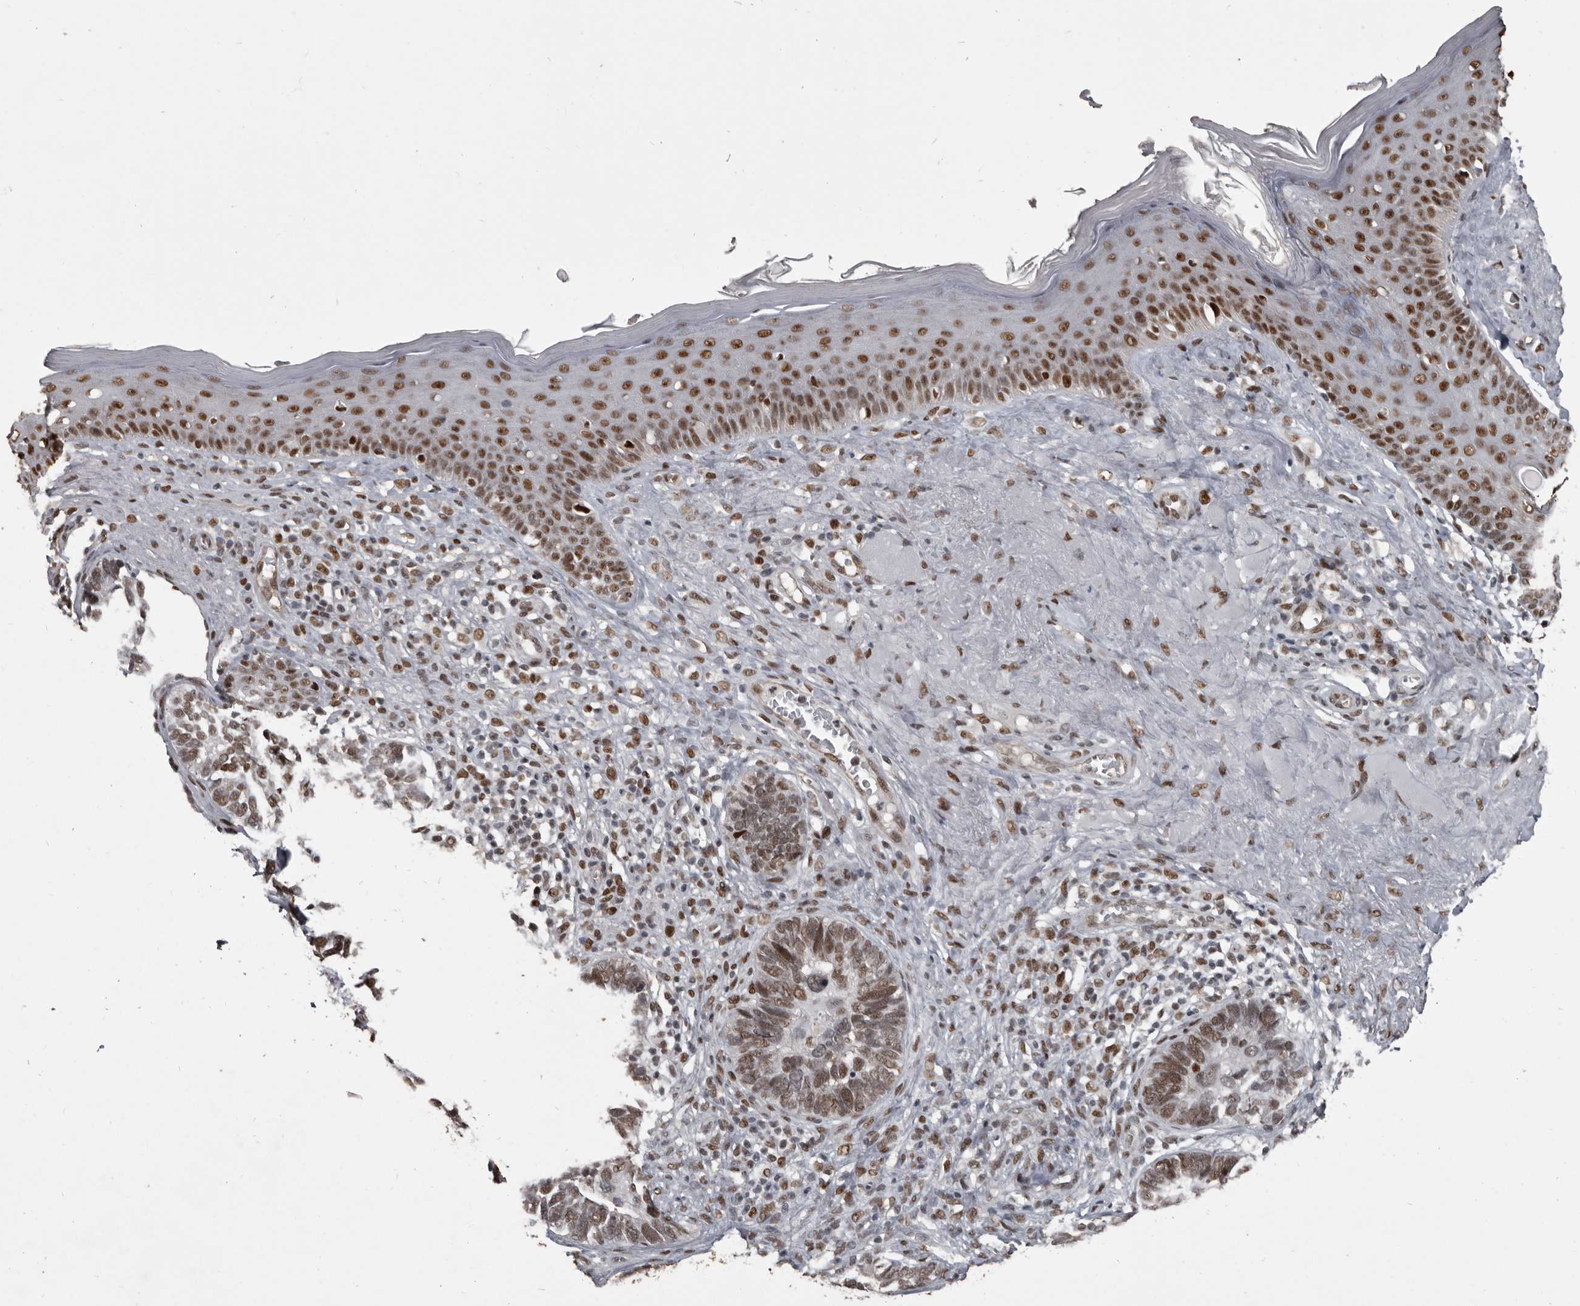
{"staining": {"intensity": "moderate", "quantity": ">75%", "location": "nuclear"}, "tissue": "skin cancer", "cell_type": "Tumor cells", "image_type": "cancer", "snomed": [{"axis": "morphology", "description": "Basal cell carcinoma"}, {"axis": "topography", "description": "Skin"}], "caption": "Protein staining demonstrates moderate nuclear expression in approximately >75% of tumor cells in basal cell carcinoma (skin). (Stains: DAB (3,3'-diaminobenzidine) in brown, nuclei in blue, Microscopy: brightfield microscopy at high magnification).", "gene": "CHD1L", "patient": {"sex": "male", "age": 62}}